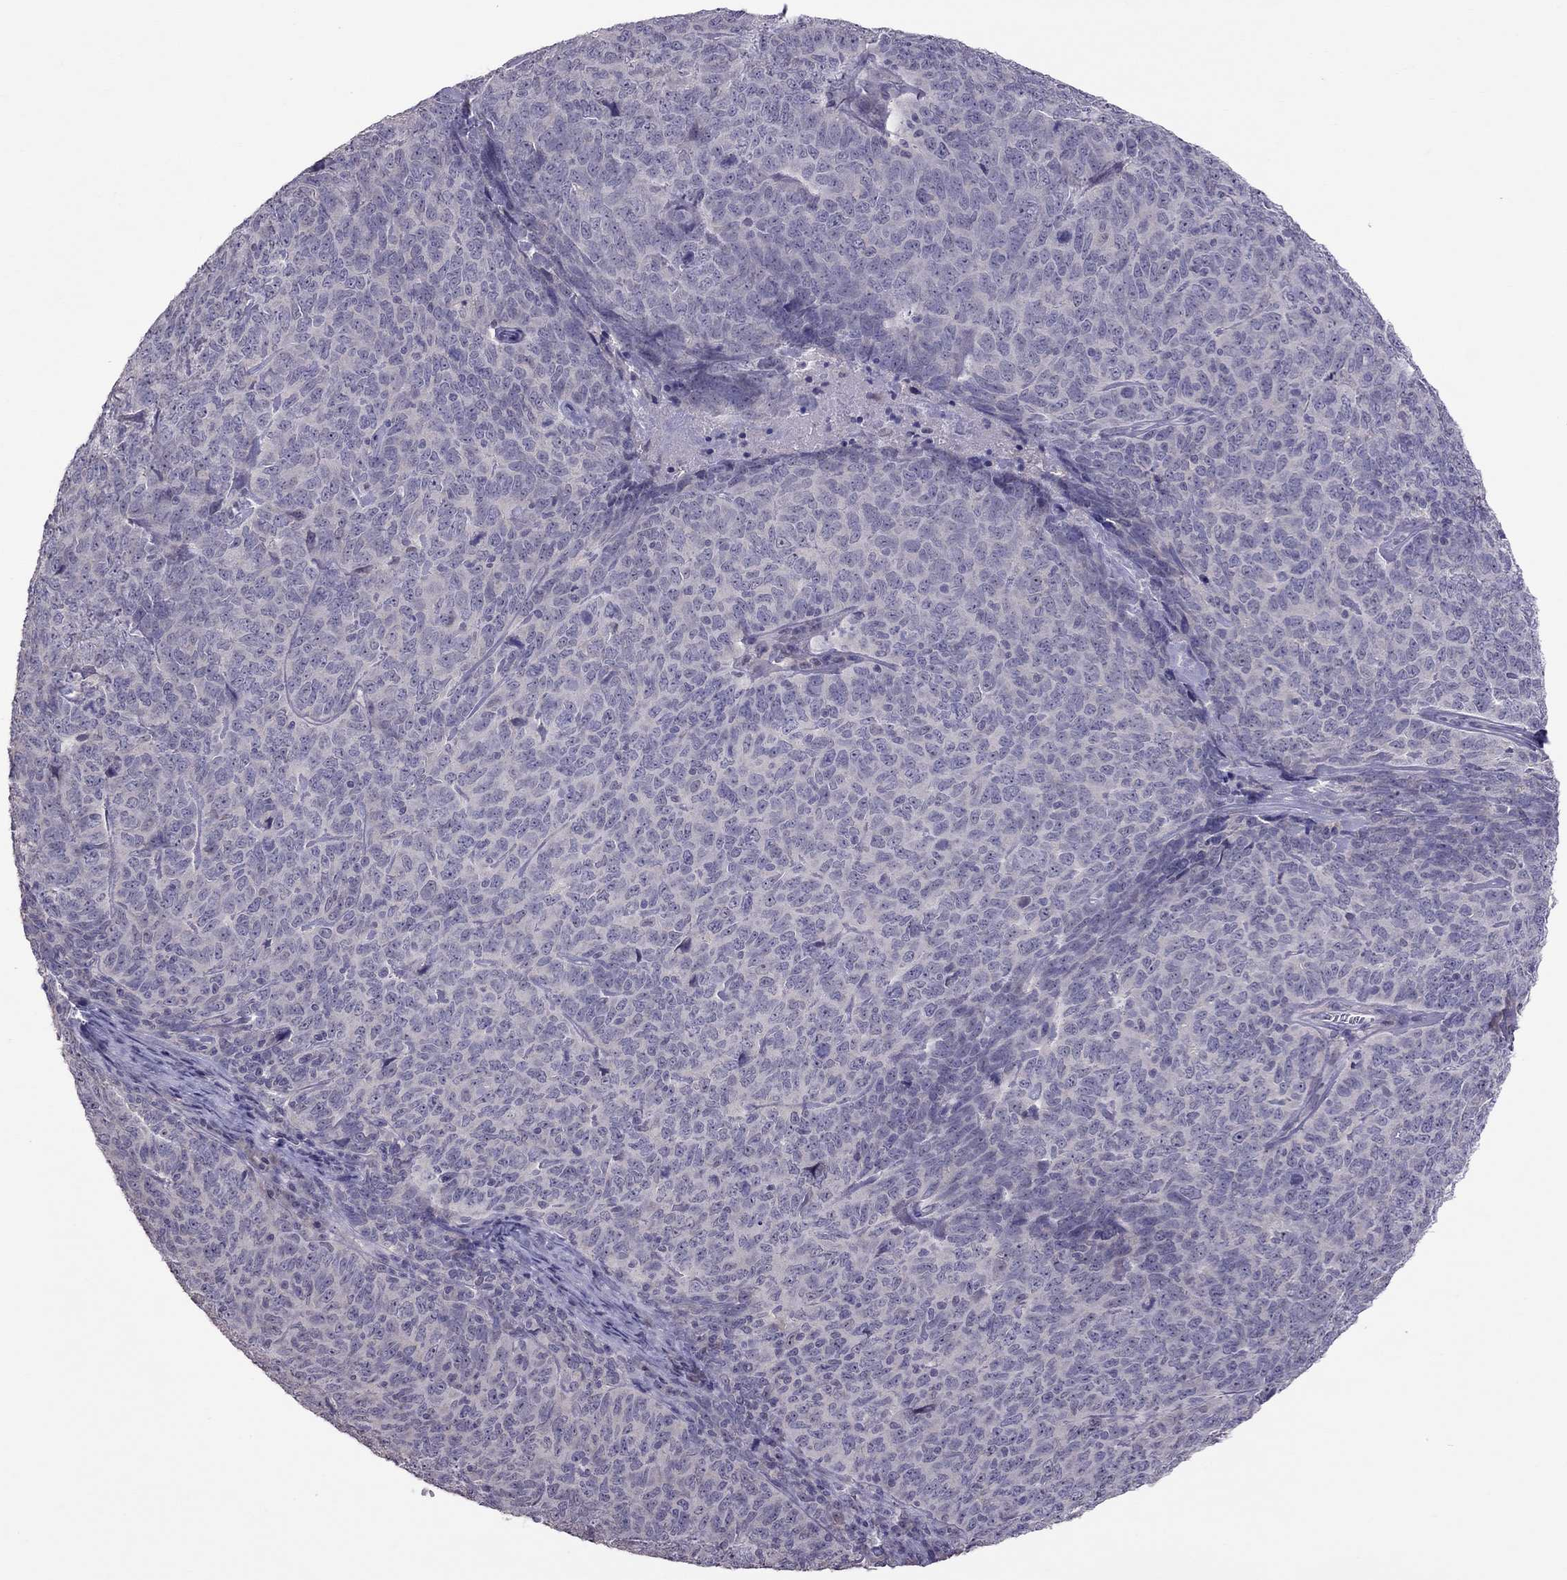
{"staining": {"intensity": "negative", "quantity": "none", "location": "none"}, "tissue": "skin cancer", "cell_type": "Tumor cells", "image_type": "cancer", "snomed": [{"axis": "morphology", "description": "Squamous cell carcinoma, NOS"}, {"axis": "topography", "description": "Skin"}, {"axis": "topography", "description": "Anal"}], "caption": "Immunohistochemistry (IHC) photomicrograph of neoplastic tissue: human skin cancer (squamous cell carcinoma) stained with DAB exhibits no significant protein expression in tumor cells.", "gene": "LRRC46", "patient": {"sex": "female", "age": 51}}